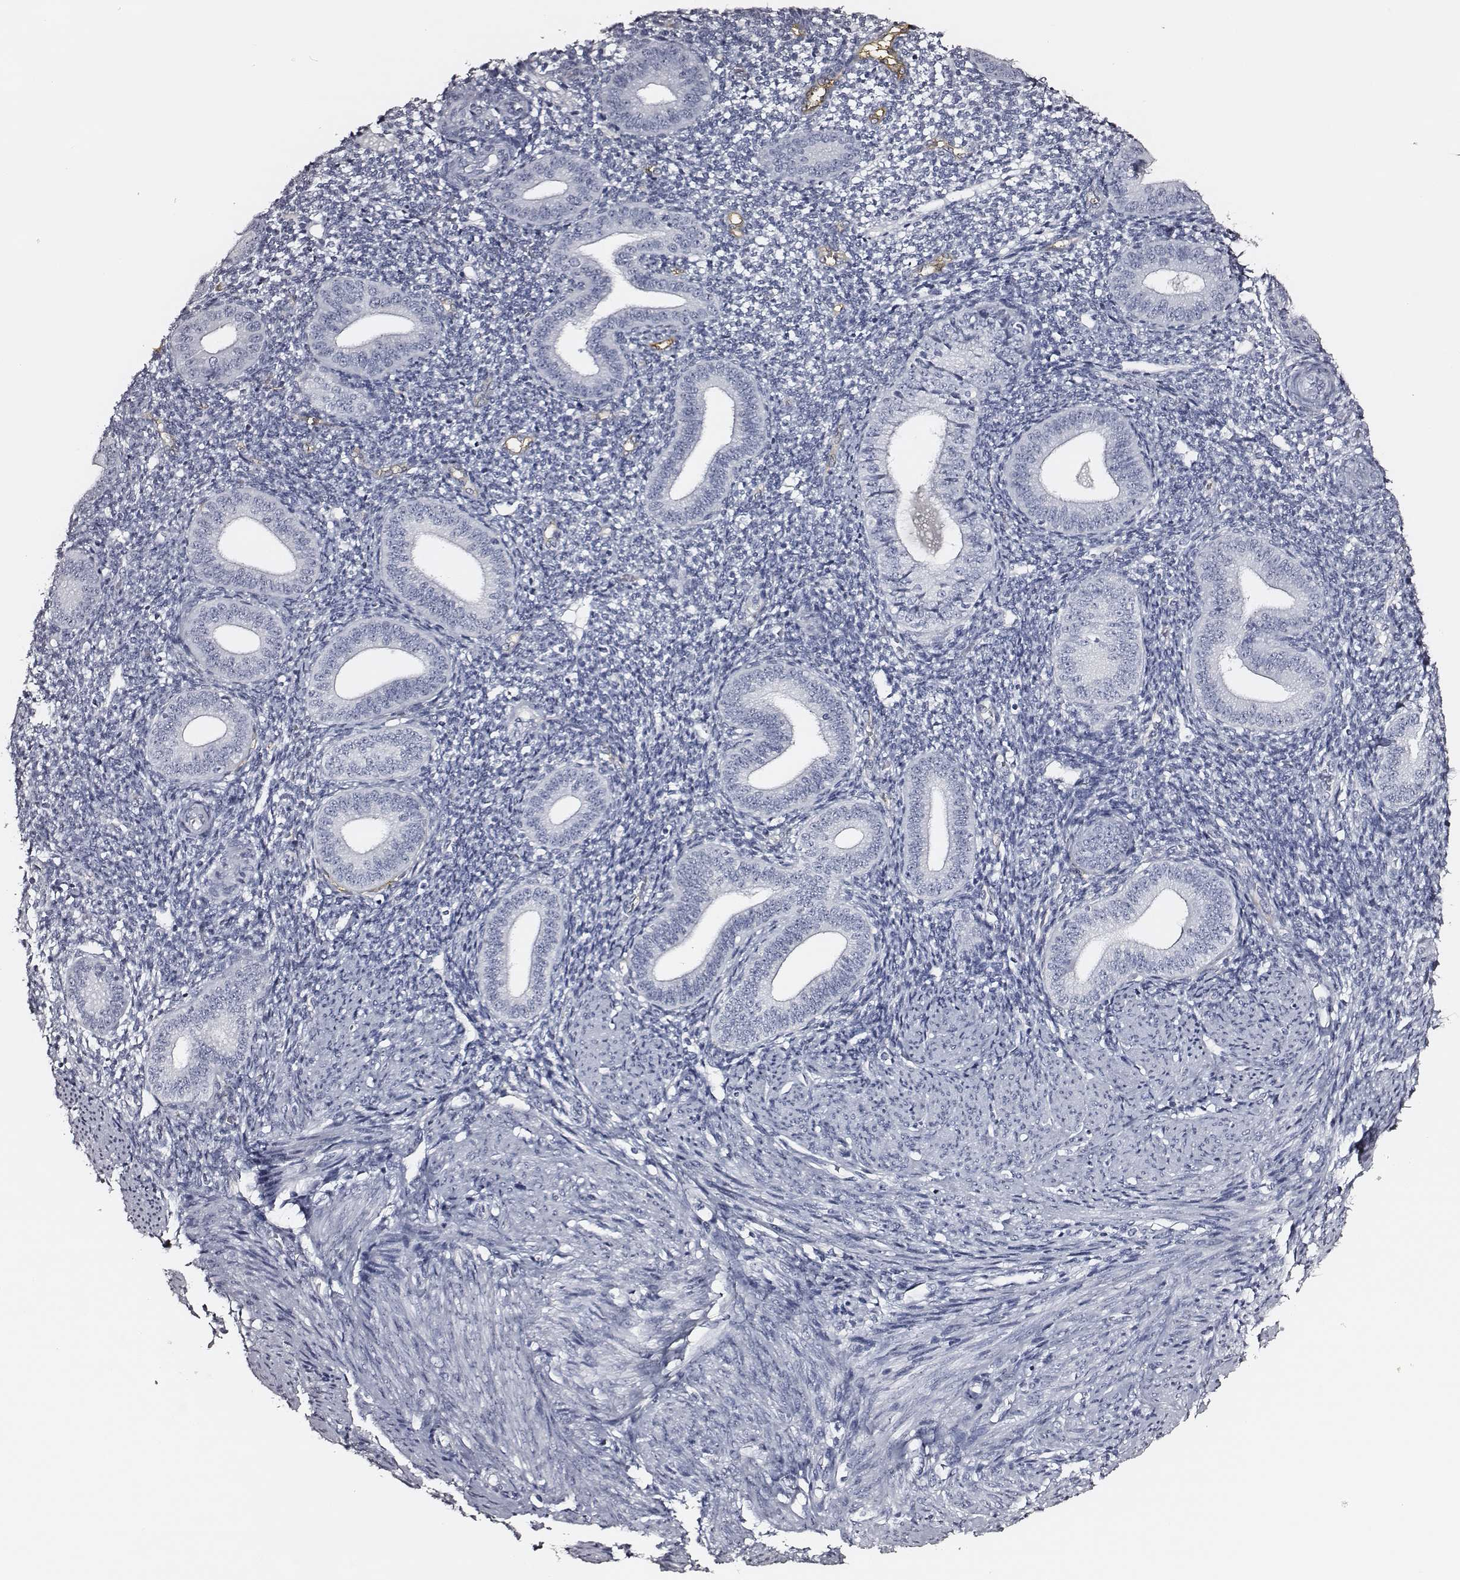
{"staining": {"intensity": "negative", "quantity": "none", "location": "none"}, "tissue": "endometrium", "cell_type": "Cells in endometrial stroma", "image_type": "normal", "snomed": [{"axis": "morphology", "description": "Normal tissue, NOS"}, {"axis": "topography", "description": "Endometrium"}], "caption": "Histopathology image shows no protein expression in cells in endometrial stroma of benign endometrium.", "gene": "DPEP1", "patient": {"sex": "female", "age": 40}}